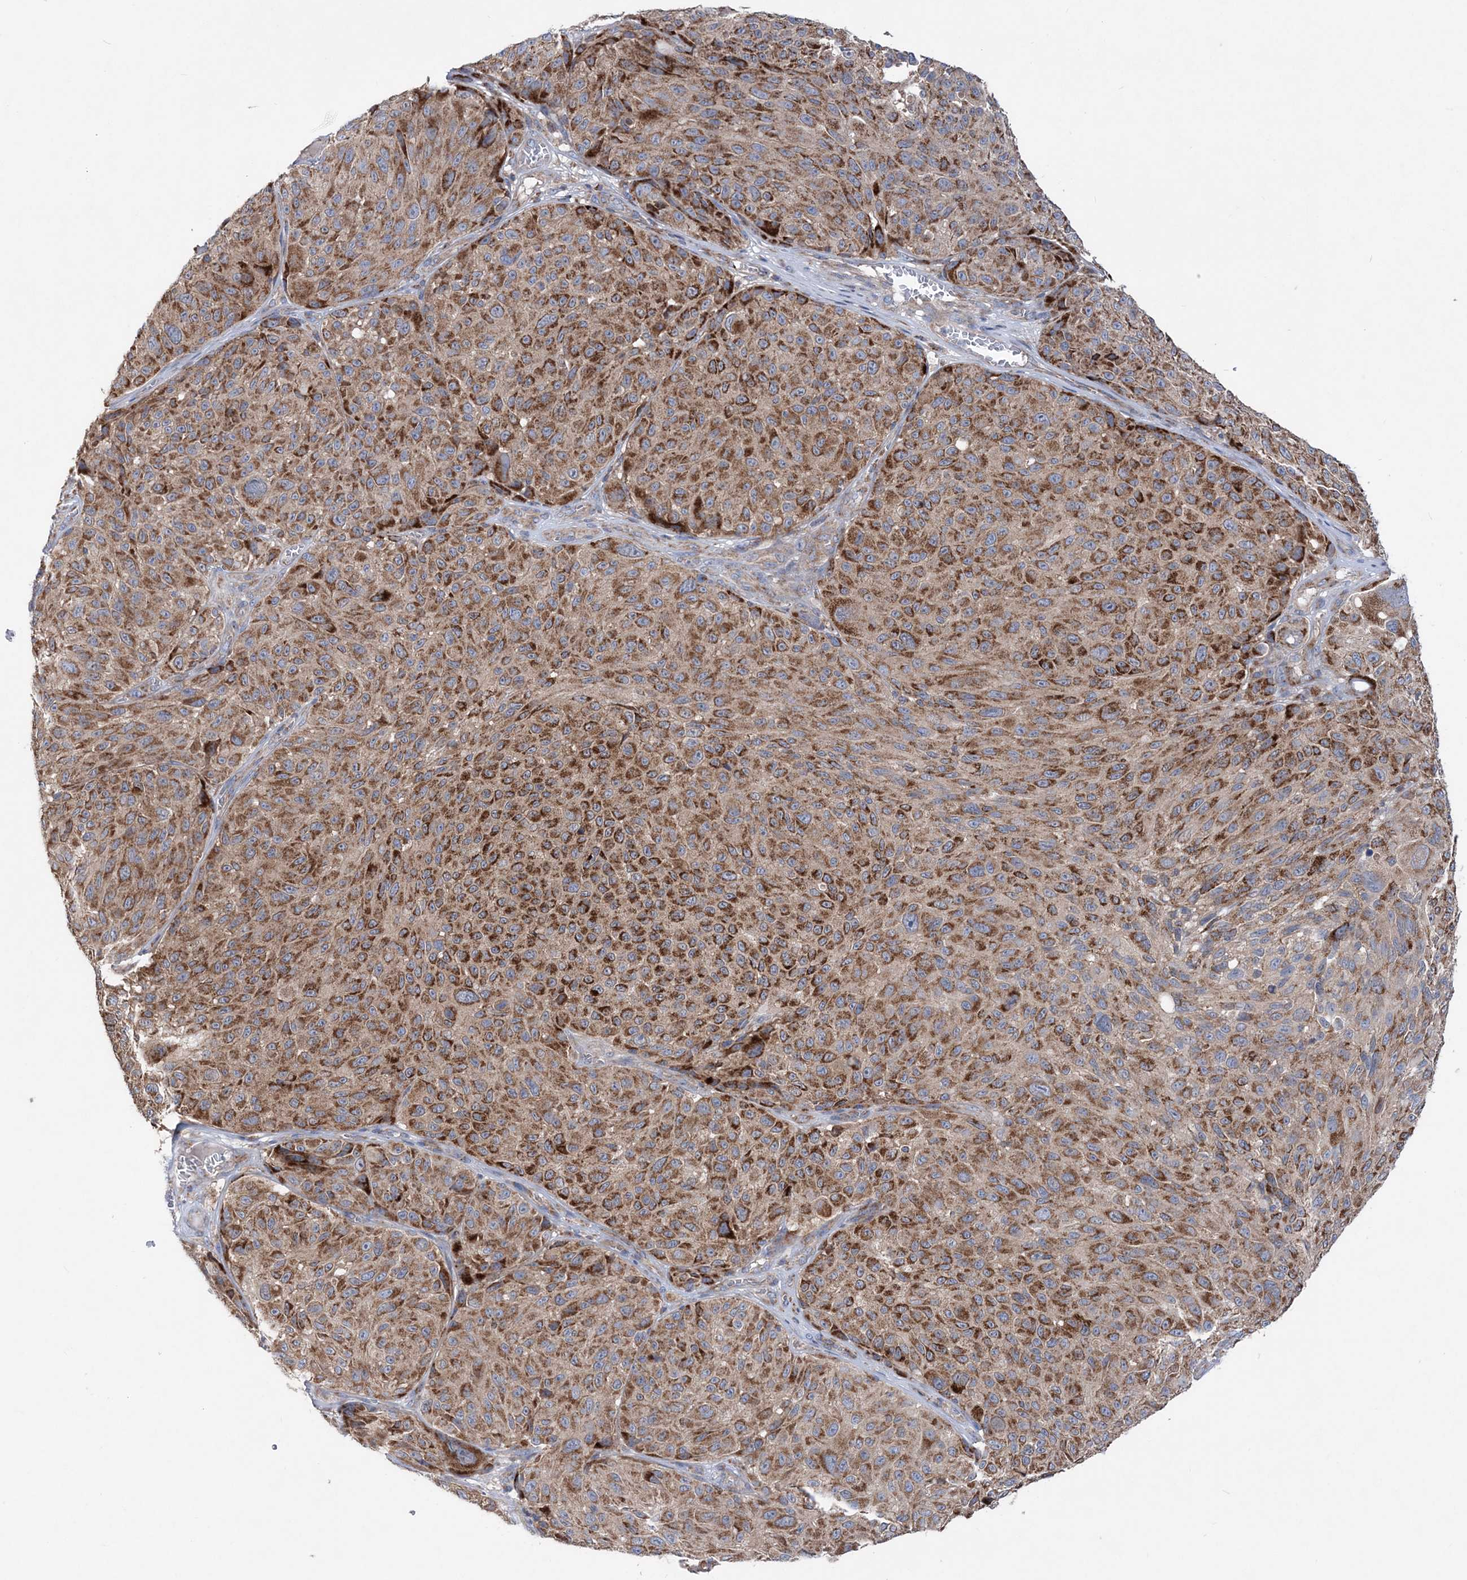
{"staining": {"intensity": "moderate", "quantity": ">75%", "location": "cytoplasmic/membranous"}, "tissue": "melanoma", "cell_type": "Tumor cells", "image_type": "cancer", "snomed": [{"axis": "morphology", "description": "Malignant melanoma, NOS"}, {"axis": "topography", "description": "Skin"}], "caption": "Melanoma tissue demonstrates moderate cytoplasmic/membranous positivity in approximately >75% of tumor cells, visualized by immunohistochemistry.", "gene": "NGLY1", "patient": {"sex": "male", "age": 83}}